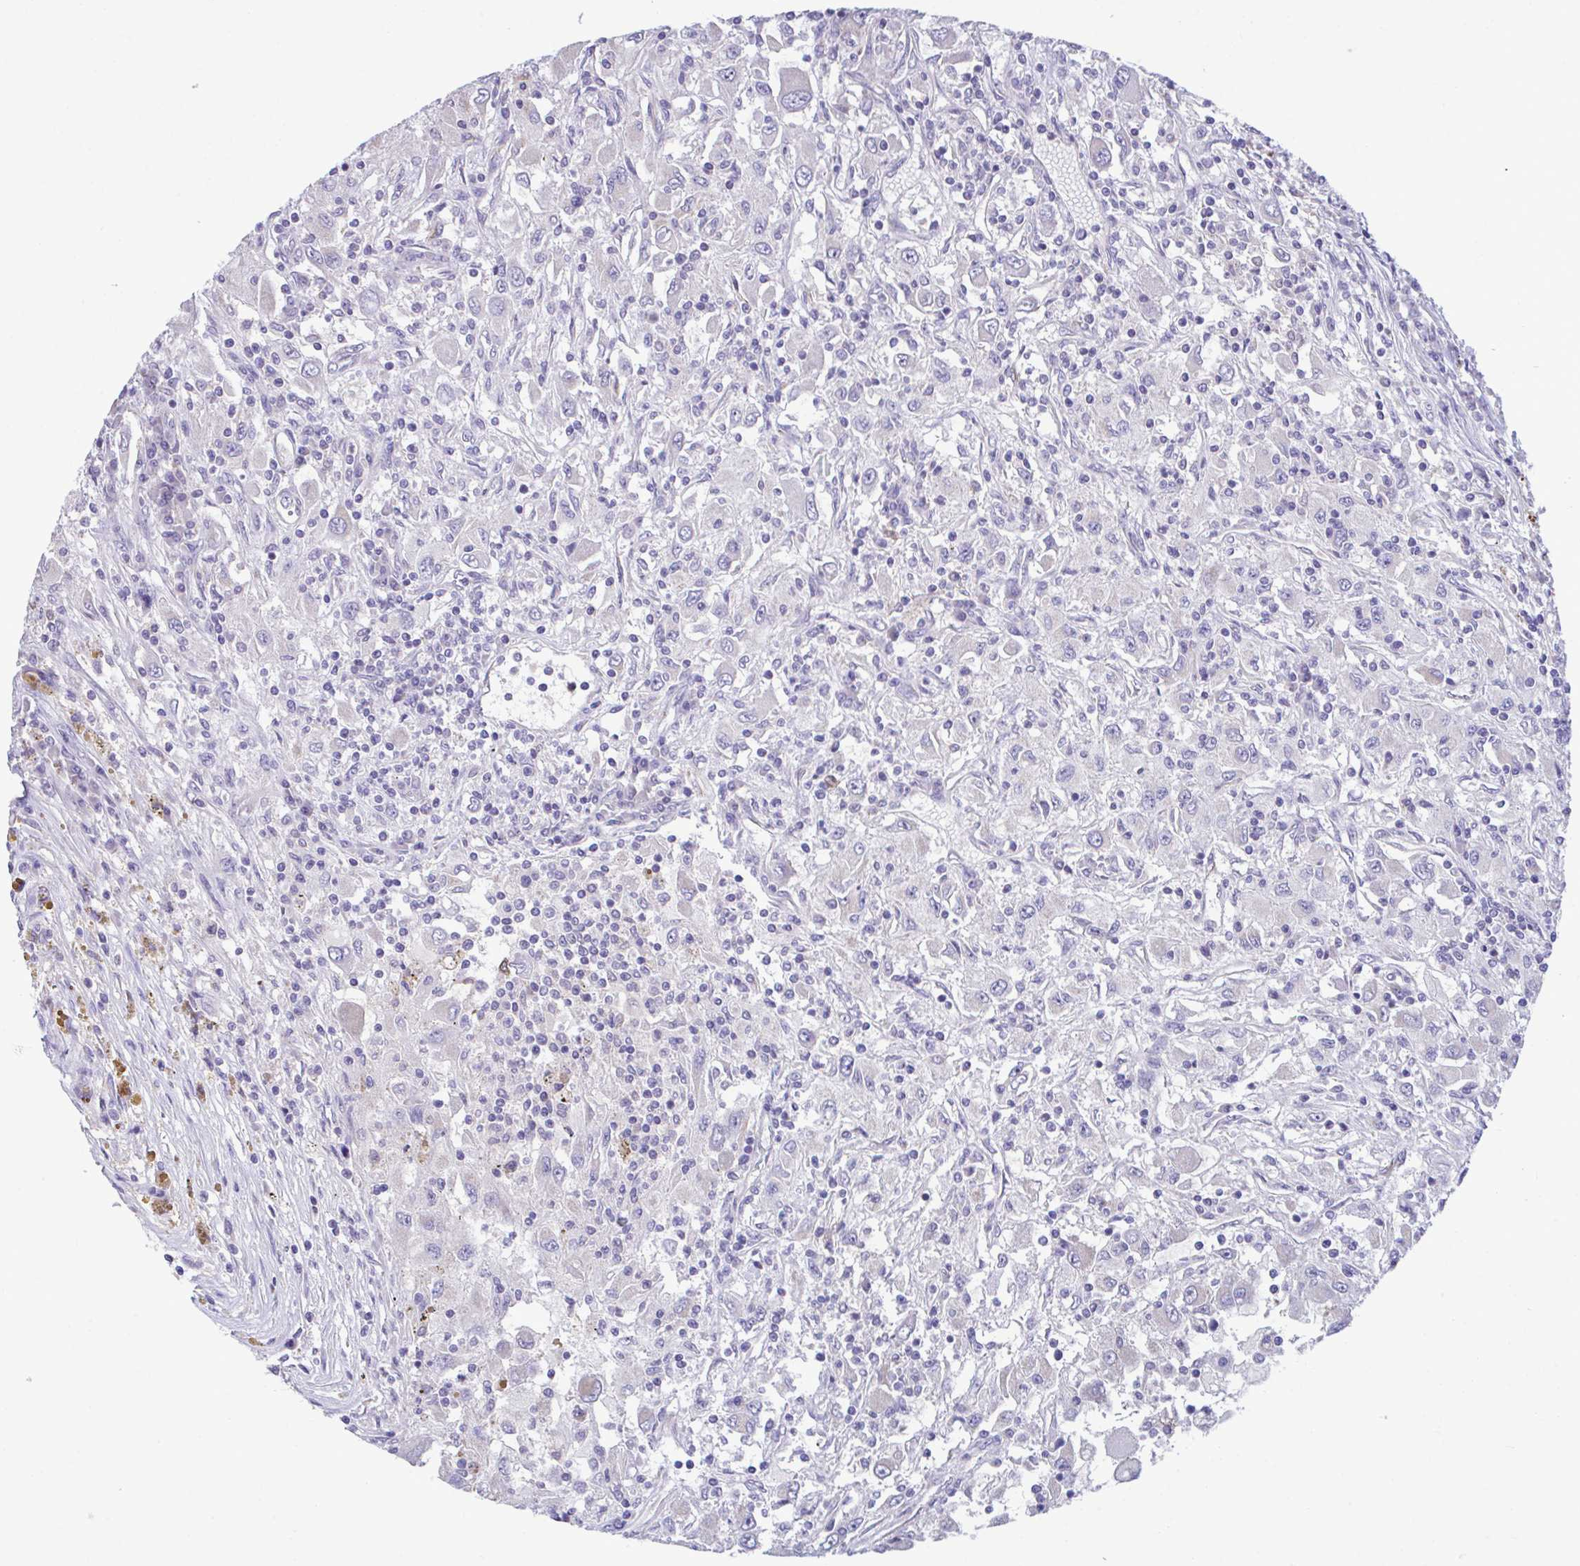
{"staining": {"intensity": "negative", "quantity": "none", "location": "none"}, "tissue": "renal cancer", "cell_type": "Tumor cells", "image_type": "cancer", "snomed": [{"axis": "morphology", "description": "Adenocarcinoma, NOS"}, {"axis": "topography", "description": "Kidney"}], "caption": "Immunohistochemistry (IHC) image of human renal cancer (adenocarcinoma) stained for a protein (brown), which reveals no positivity in tumor cells.", "gene": "SARS2", "patient": {"sex": "female", "age": 67}}